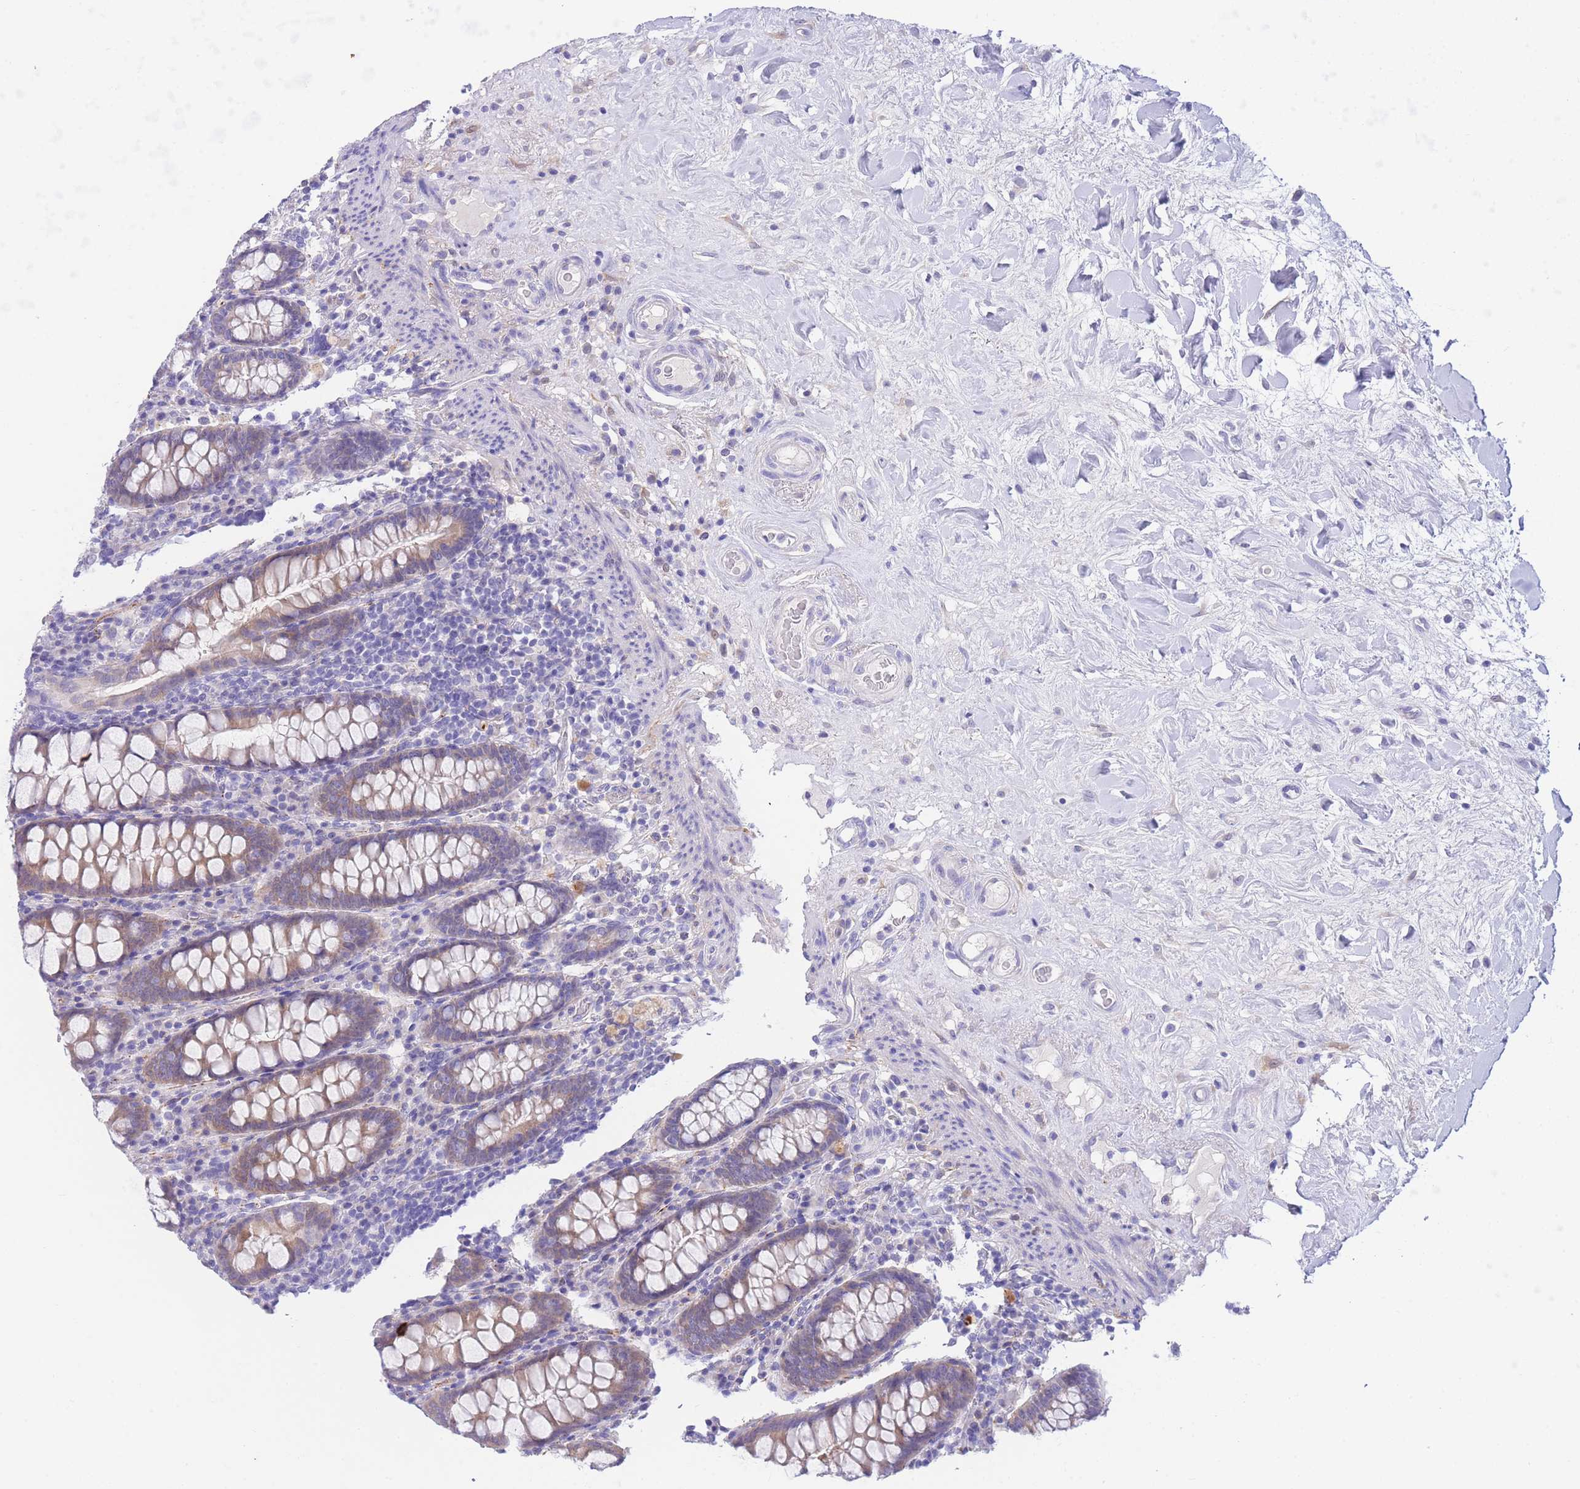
{"staining": {"intensity": "negative", "quantity": "none", "location": "none"}, "tissue": "colon", "cell_type": "Endothelial cells", "image_type": "normal", "snomed": [{"axis": "morphology", "description": "Normal tissue, NOS"}, {"axis": "topography", "description": "Colon"}], "caption": "Benign colon was stained to show a protein in brown. There is no significant positivity in endothelial cells.", "gene": "PCDHB3", "patient": {"sex": "female", "age": 79}}